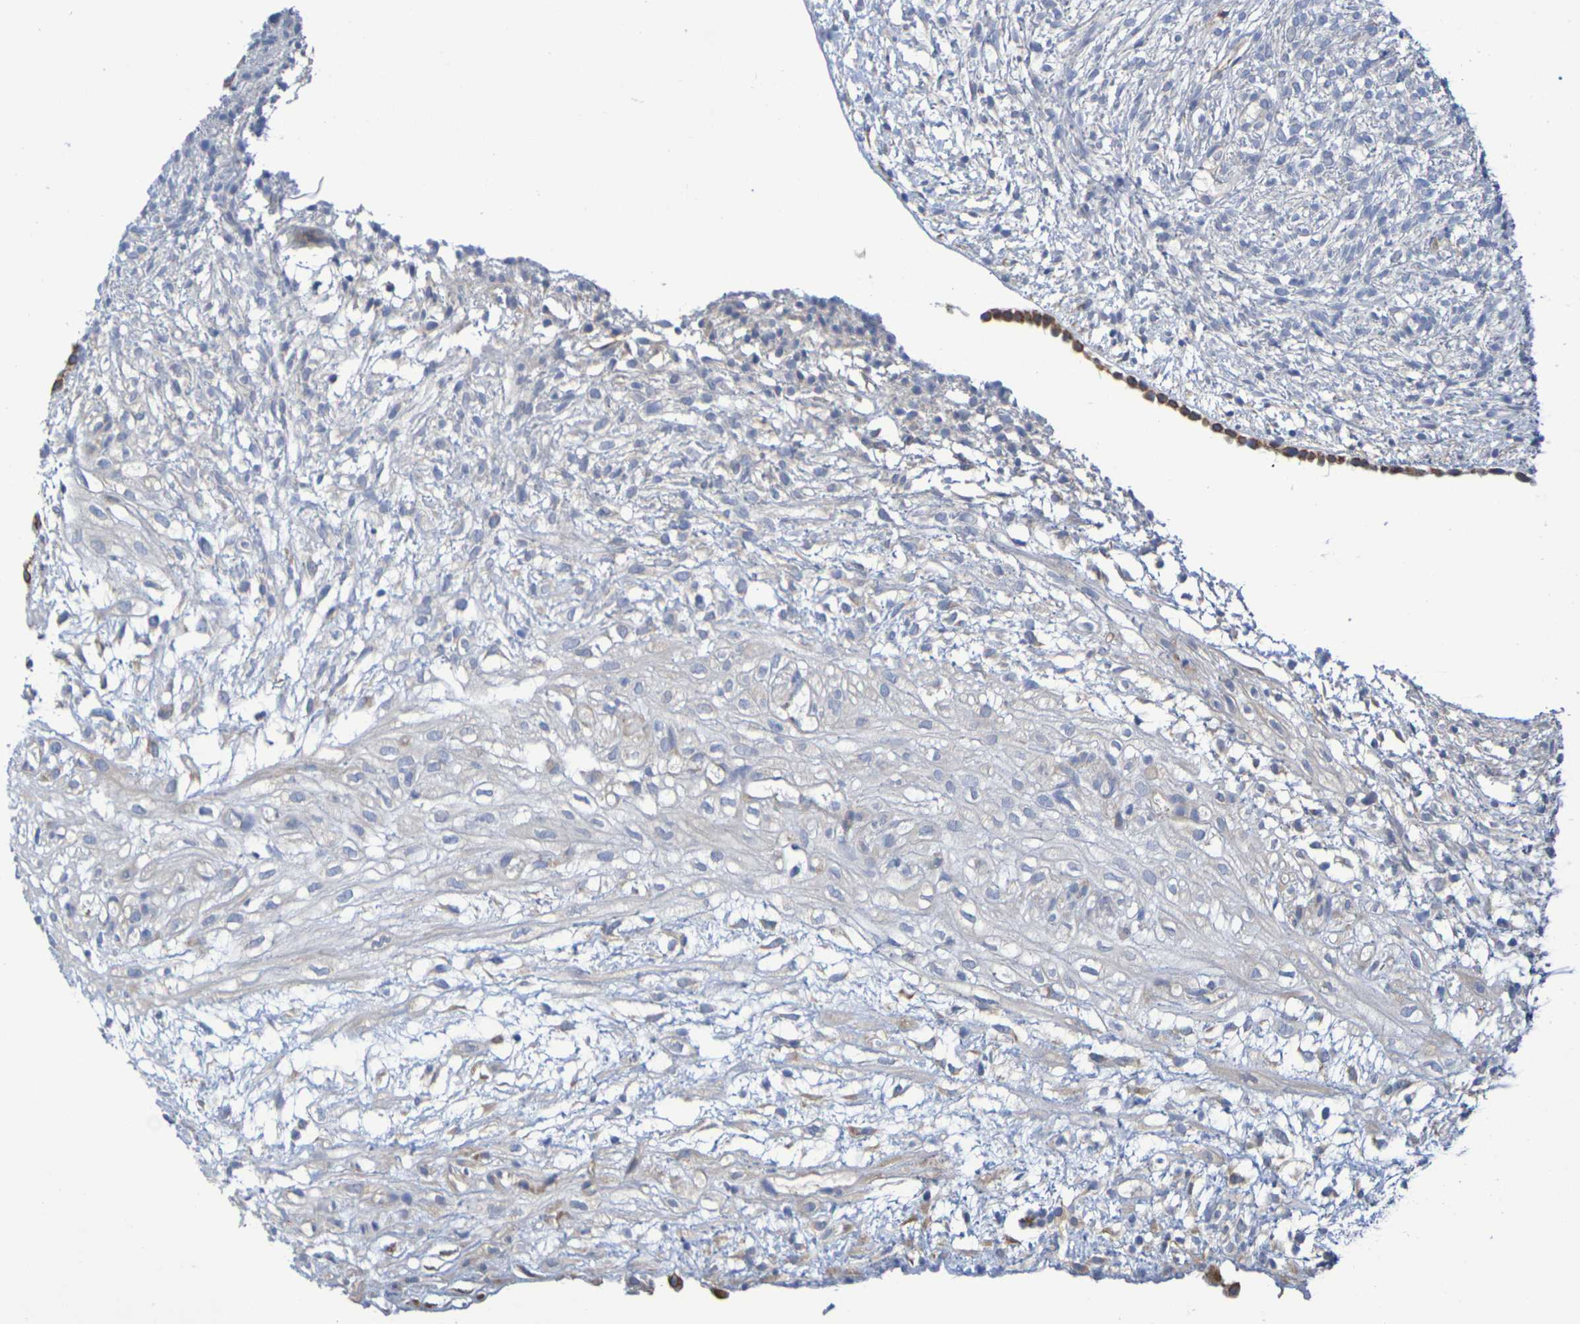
{"staining": {"intensity": "negative", "quantity": "none", "location": "none"}, "tissue": "ovary", "cell_type": "Ovarian stroma cells", "image_type": "normal", "snomed": [{"axis": "morphology", "description": "Normal tissue, NOS"}, {"axis": "morphology", "description": "Cyst, NOS"}, {"axis": "topography", "description": "Ovary"}], "caption": "A high-resolution photomicrograph shows immunohistochemistry (IHC) staining of normal ovary, which reveals no significant expression in ovarian stroma cells.", "gene": "SDC4", "patient": {"sex": "female", "age": 18}}